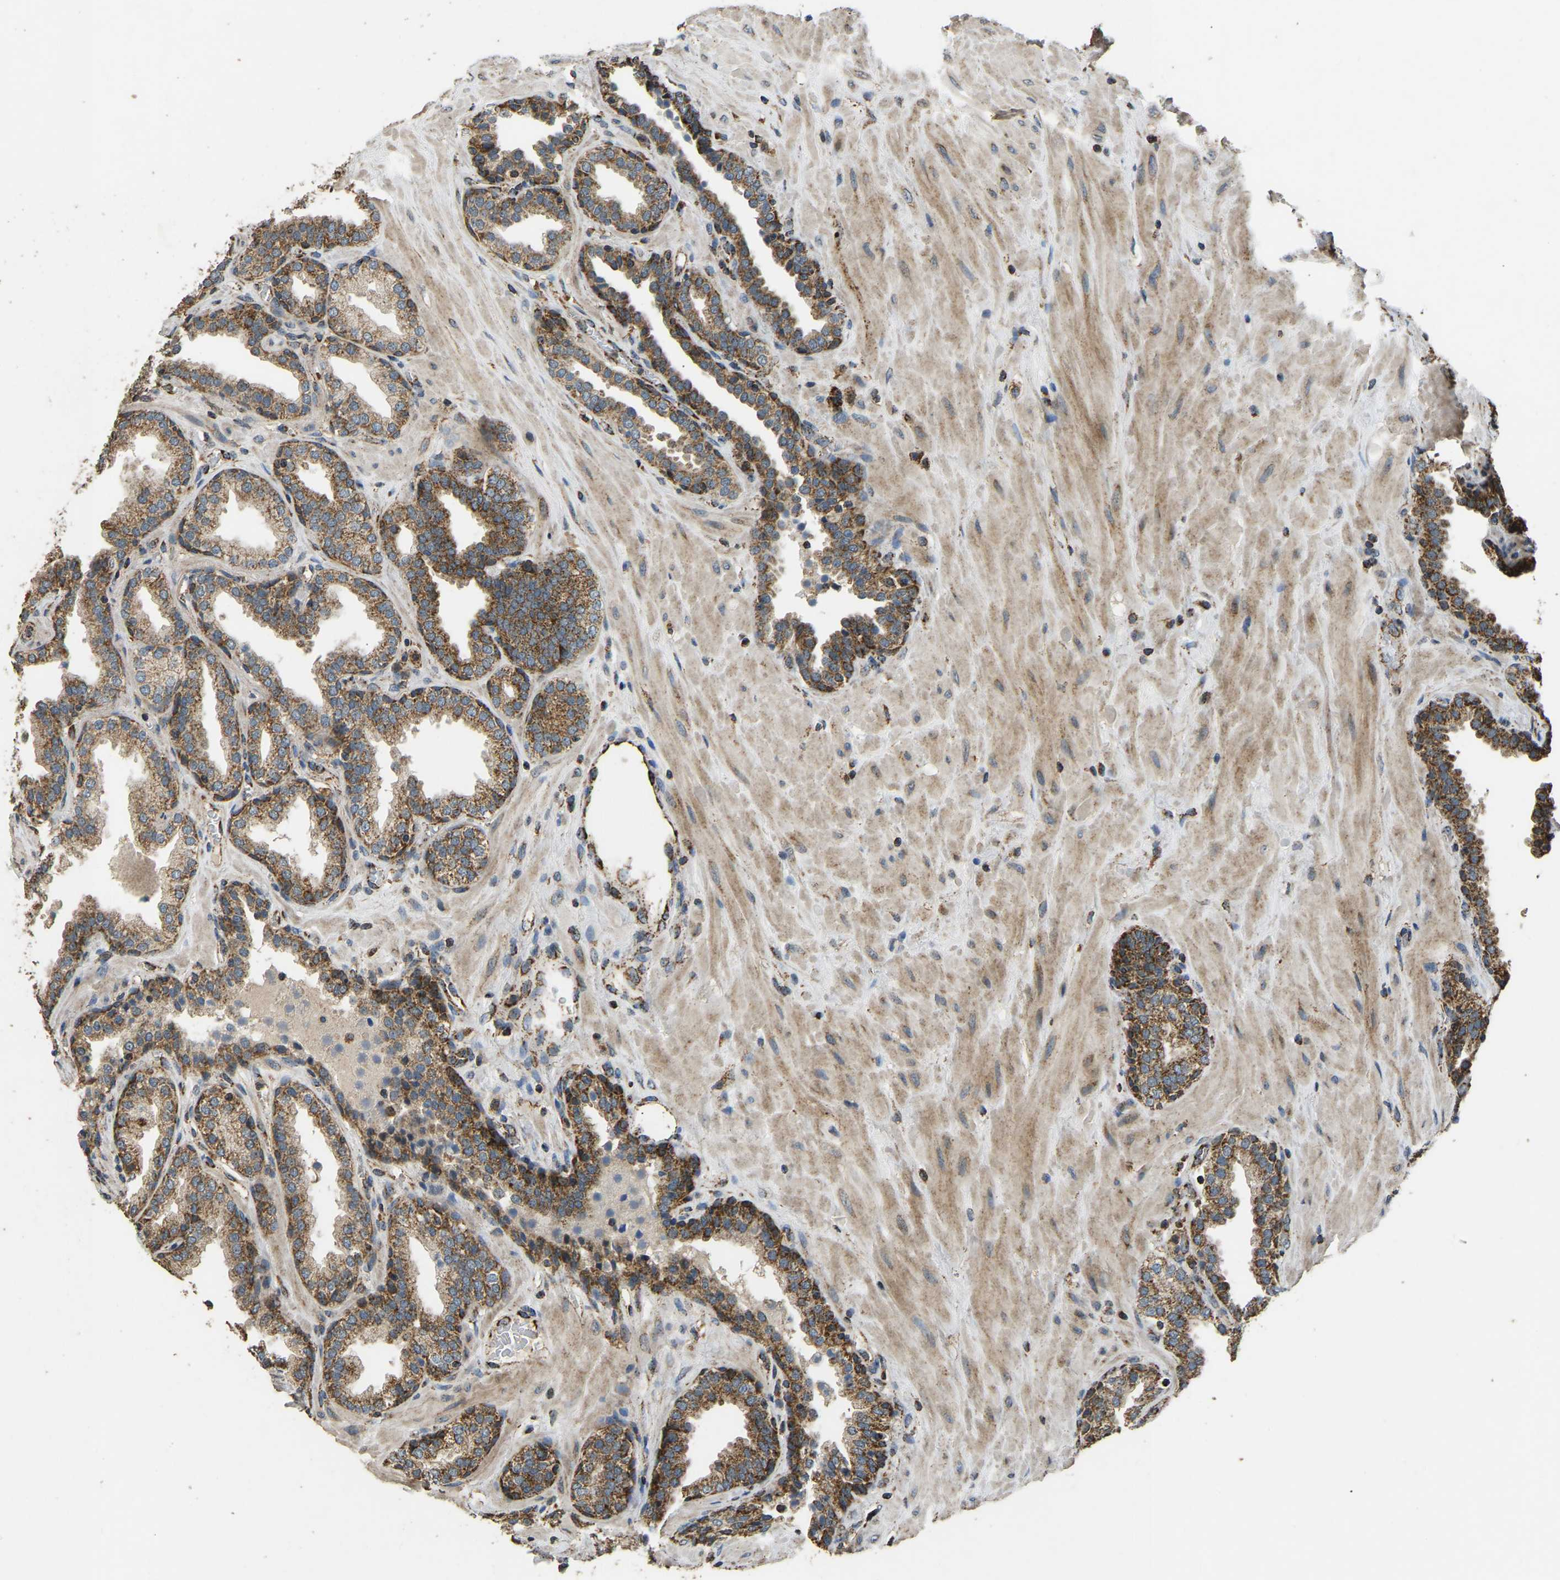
{"staining": {"intensity": "strong", "quantity": "25%-75%", "location": "cytoplasmic/membranous"}, "tissue": "prostate", "cell_type": "Glandular cells", "image_type": "normal", "snomed": [{"axis": "morphology", "description": "Normal tissue, NOS"}, {"axis": "topography", "description": "Prostate"}], "caption": "Brown immunohistochemical staining in normal prostate shows strong cytoplasmic/membranous positivity in approximately 25%-75% of glandular cells.", "gene": "TUFM", "patient": {"sex": "male", "age": 51}}